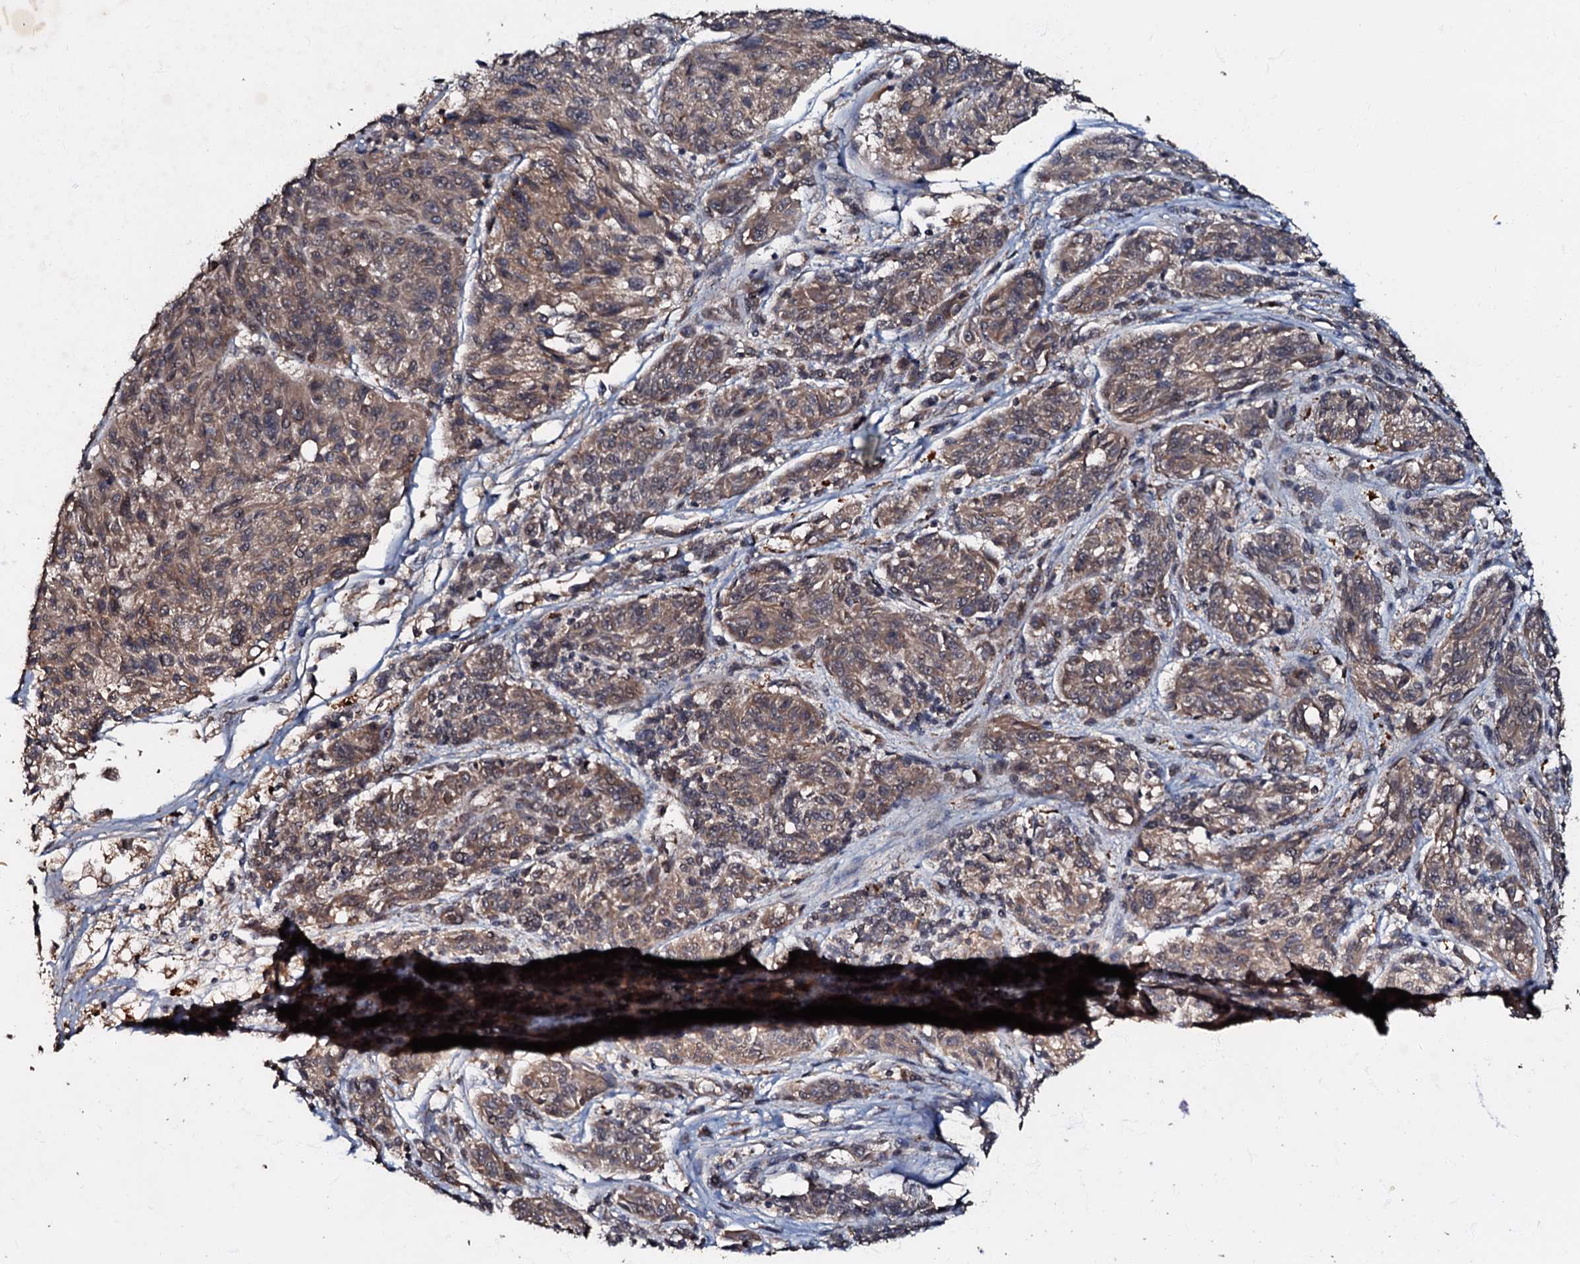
{"staining": {"intensity": "weak", "quantity": ">75%", "location": "cytoplasmic/membranous"}, "tissue": "melanoma", "cell_type": "Tumor cells", "image_type": "cancer", "snomed": [{"axis": "morphology", "description": "Malignant melanoma, NOS"}, {"axis": "topography", "description": "Skin"}], "caption": "An image showing weak cytoplasmic/membranous staining in approximately >75% of tumor cells in malignant melanoma, as visualized by brown immunohistochemical staining.", "gene": "MANSC4", "patient": {"sex": "male", "age": 53}}